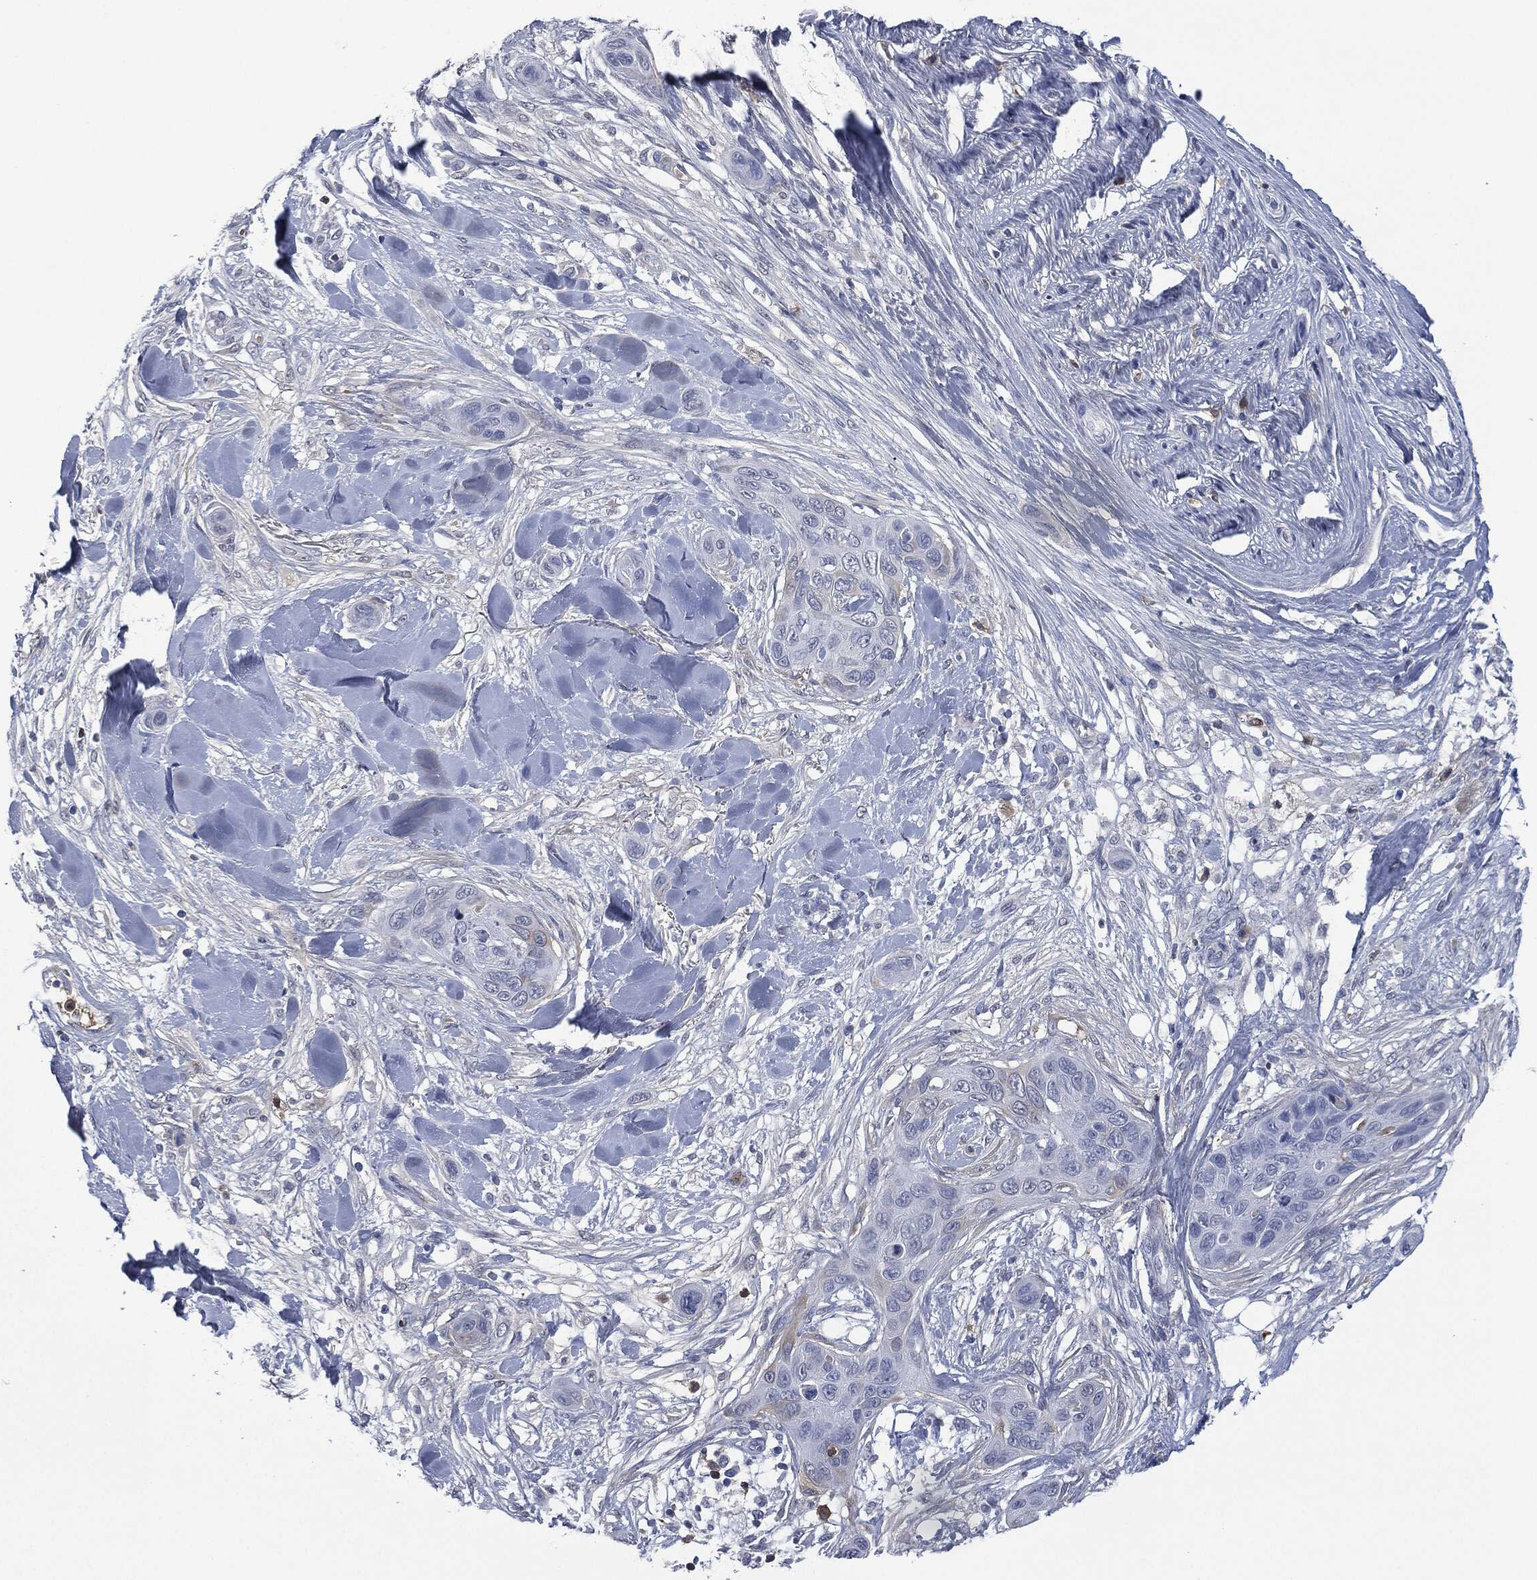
{"staining": {"intensity": "negative", "quantity": "none", "location": "none"}, "tissue": "skin cancer", "cell_type": "Tumor cells", "image_type": "cancer", "snomed": [{"axis": "morphology", "description": "Squamous cell carcinoma, NOS"}, {"axis": "topography", "description": "Skin"}], "caption": "Immunohistochemical staining of skin cancer displays no significant staining in tumor cells.", "gene": "SIGLEC7", "patient": {"sex": "male", "age": 78}}